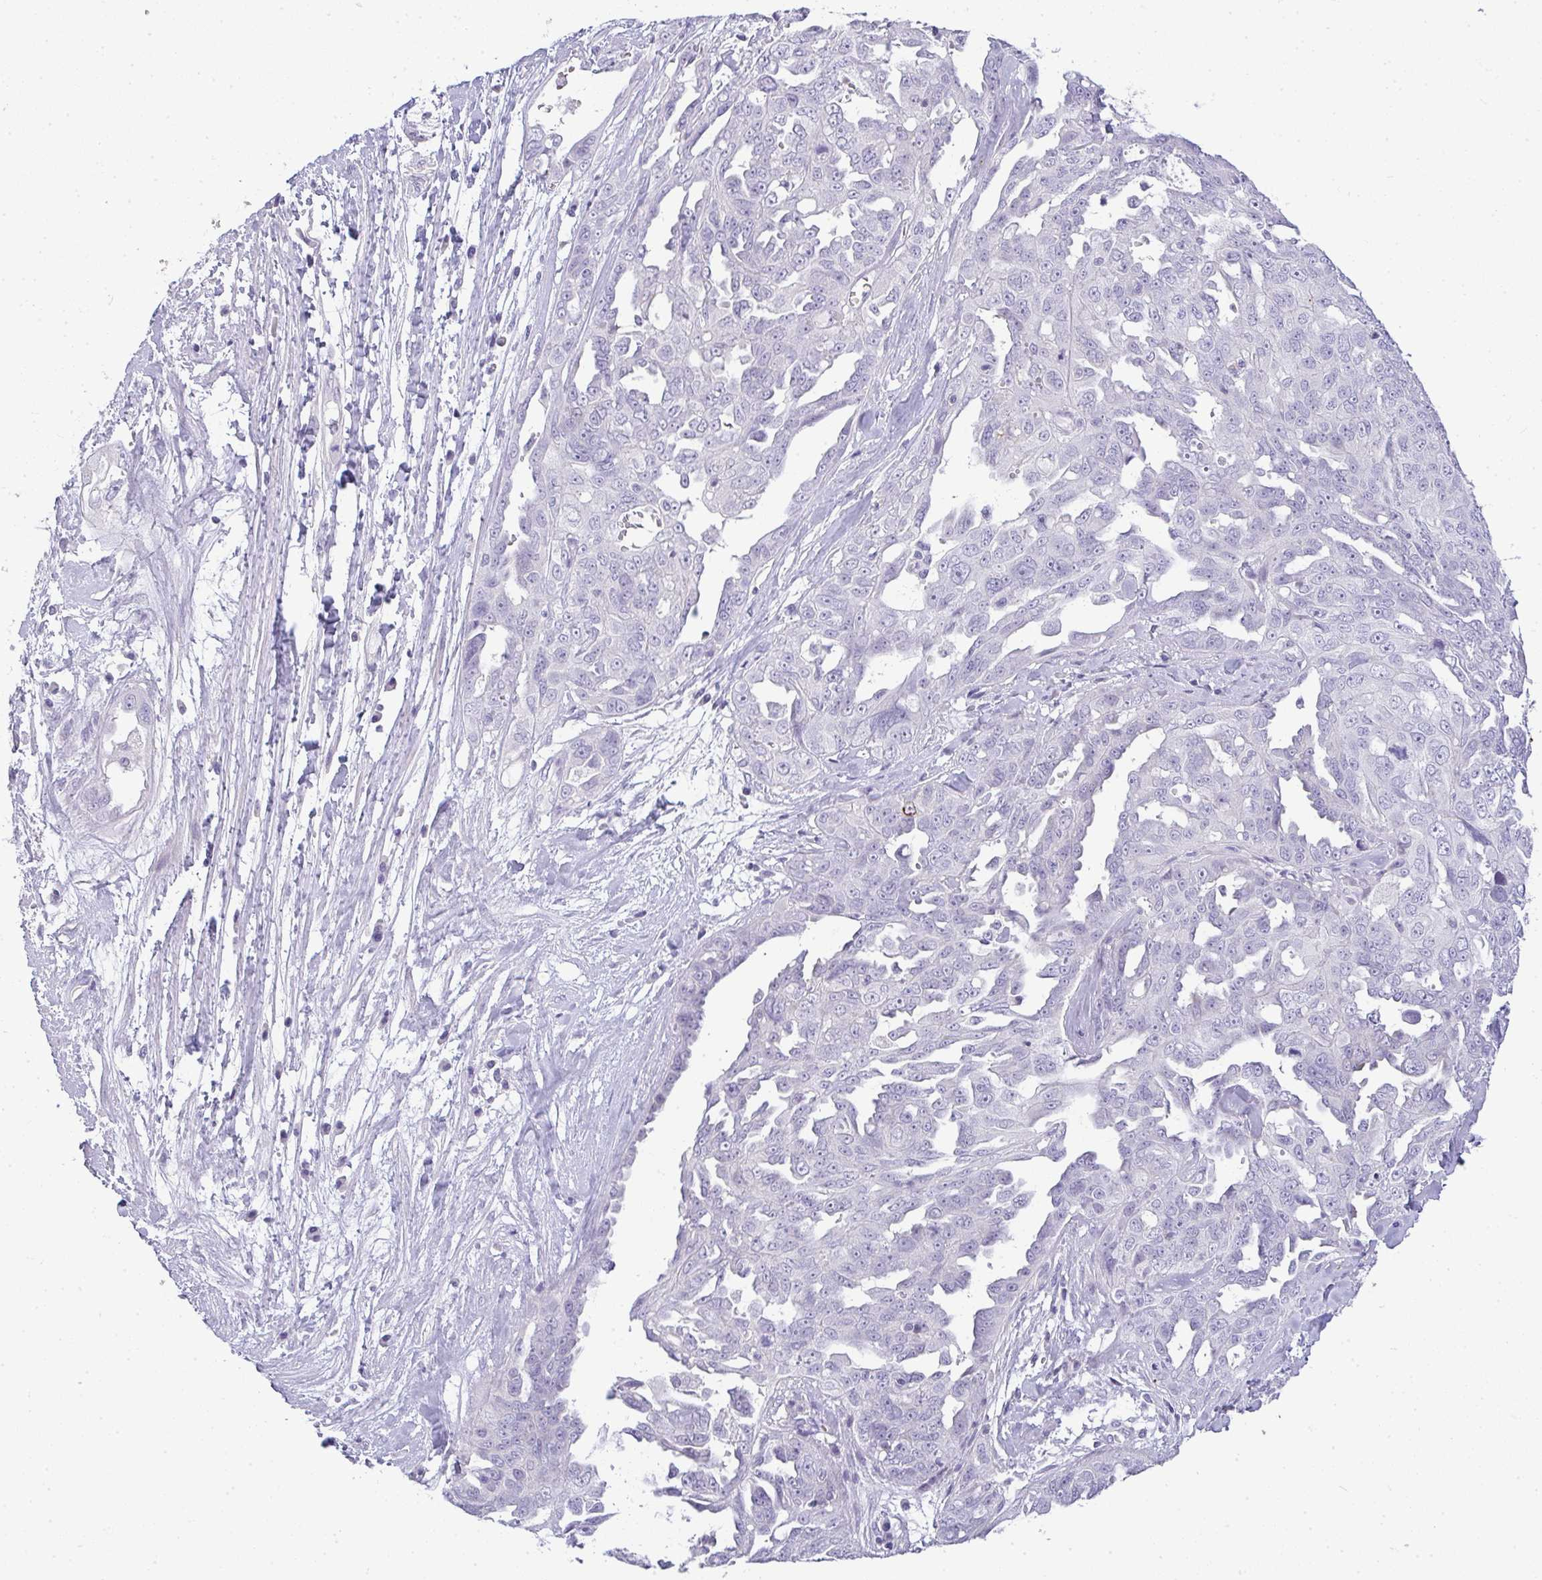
{"staining": {"intensity": "negative", "quantity": "none", "location": "none"}, "tissue": "ovarian cancer", "cell_type": "Tumor cells", "image_type": "cancer", "snomed": [{"axis": "morphology", "description": "Carcinoma, endometroid"}, {"axis": "topography", "description": "Ovary"}], "caption": "Photomicrograph shows no protein staining in tumor cells of endometroid carcinoma (ovarian) tissue.", "gene": "LIPE", "patient": {"sex": "female", "age": 70}}